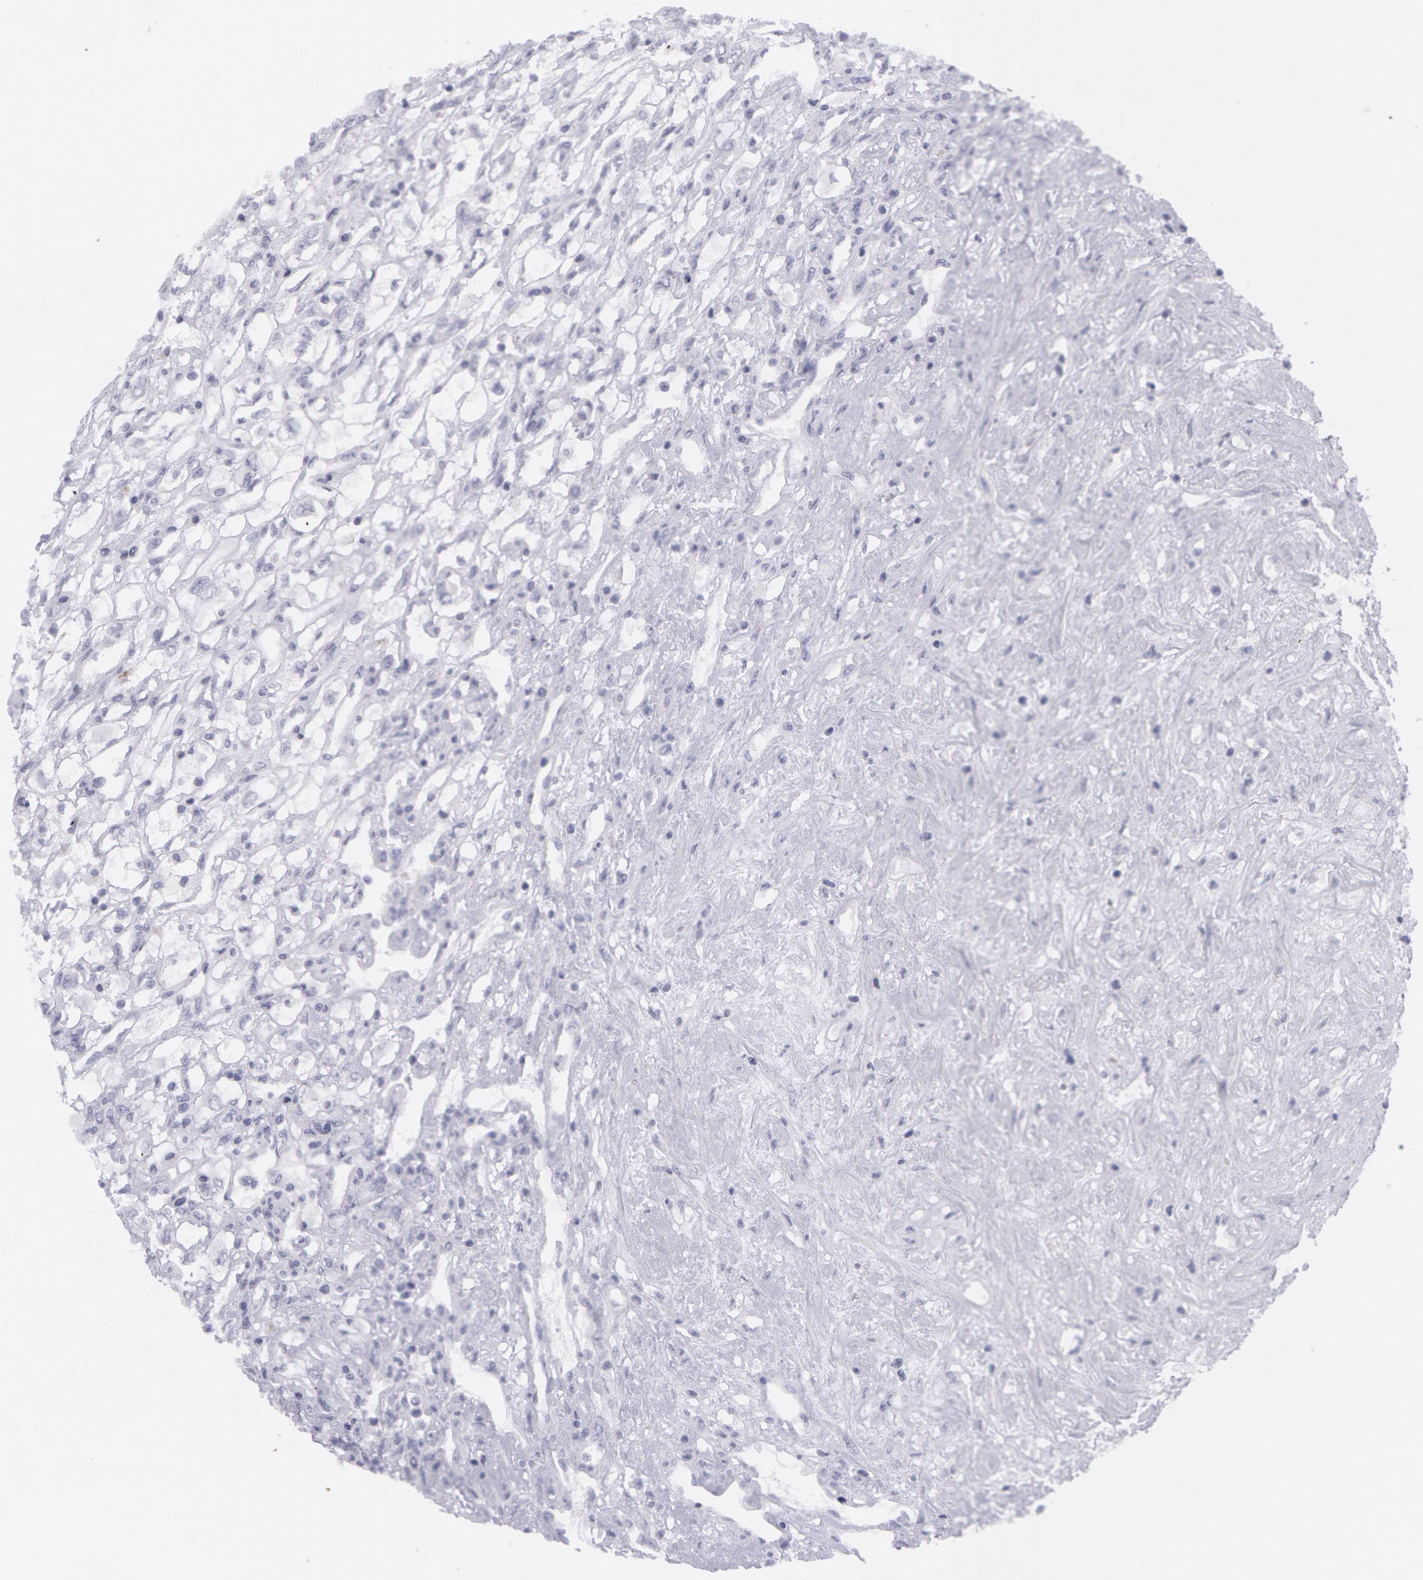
{"staining": {"intensity": "negative", "quantity": "none", "location": "none"}, "tissue": "renal cancer", "cell_type": "Tumor cells", "image_type": "cancer", "snomed": [{"axis": "morphology", "description": "Adenocarcinoma, NOS"}, {"axis": "topography", "description": "Kidney"}], "caption": "Micrograph shows no significant protein expression in tumor cells of renal cancer.", "gene": "AMACR", "patient": {"sex": "male", "age": 57}}